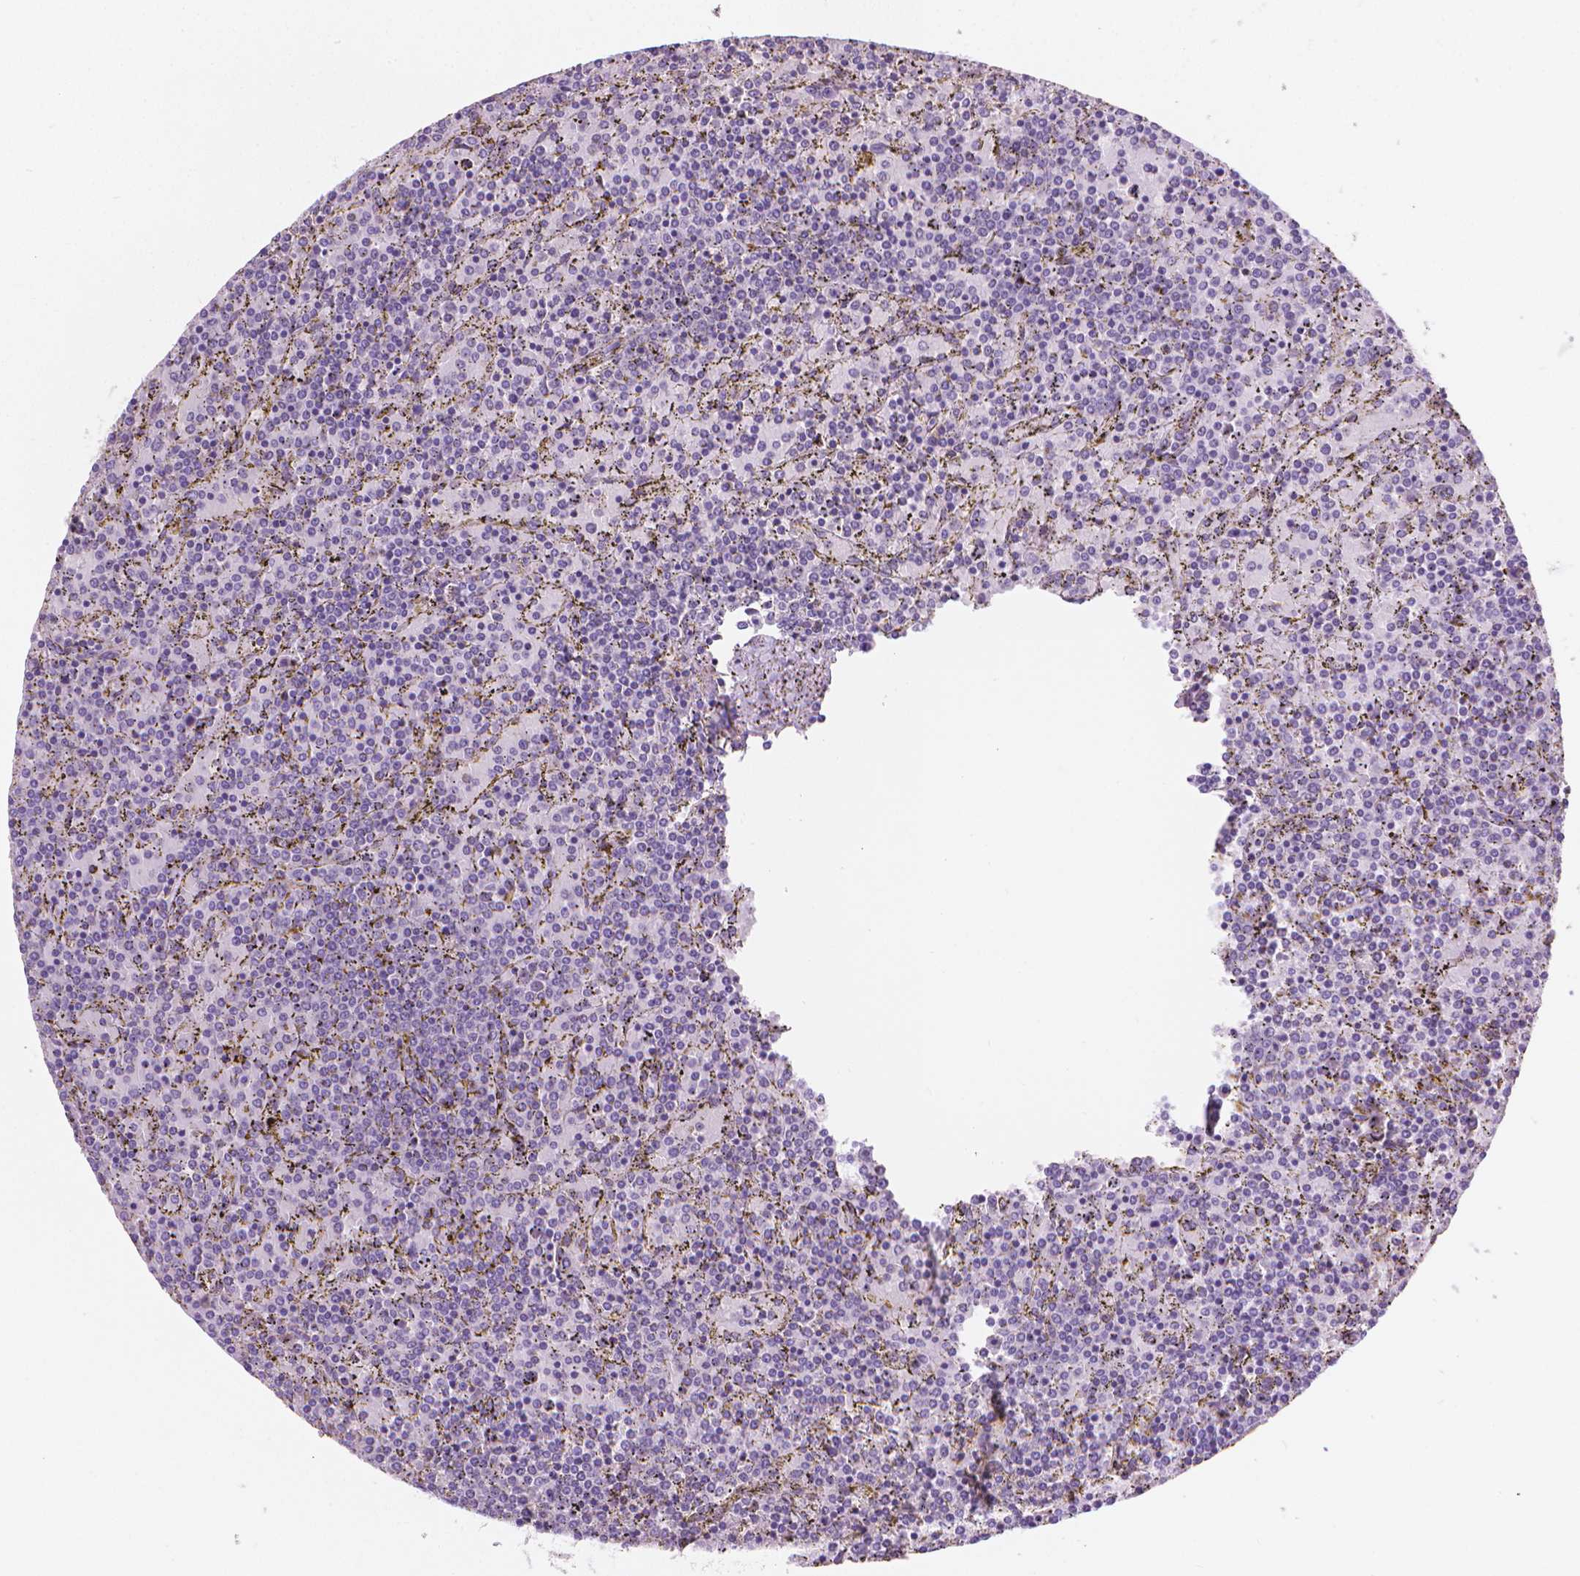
{"staining": {"intensity": "negative", "quantity": "none", "location": "none"}, "tissue": "lymphoma", "cell_type": "Tumor cells", "image_type": "cancer", "snomed": [{"axis": "morphology", "description": "Malignant lymphoma, non-Hodgkin's type, Low grade"}, {"axis": "topography", "description": "Spleen"}], "caption": "The IHC image has no significant positivity in tumor cells of lymphoma tissue.", "gene": "GSDMA", "patient": {"sex": "female", "age": 77}}